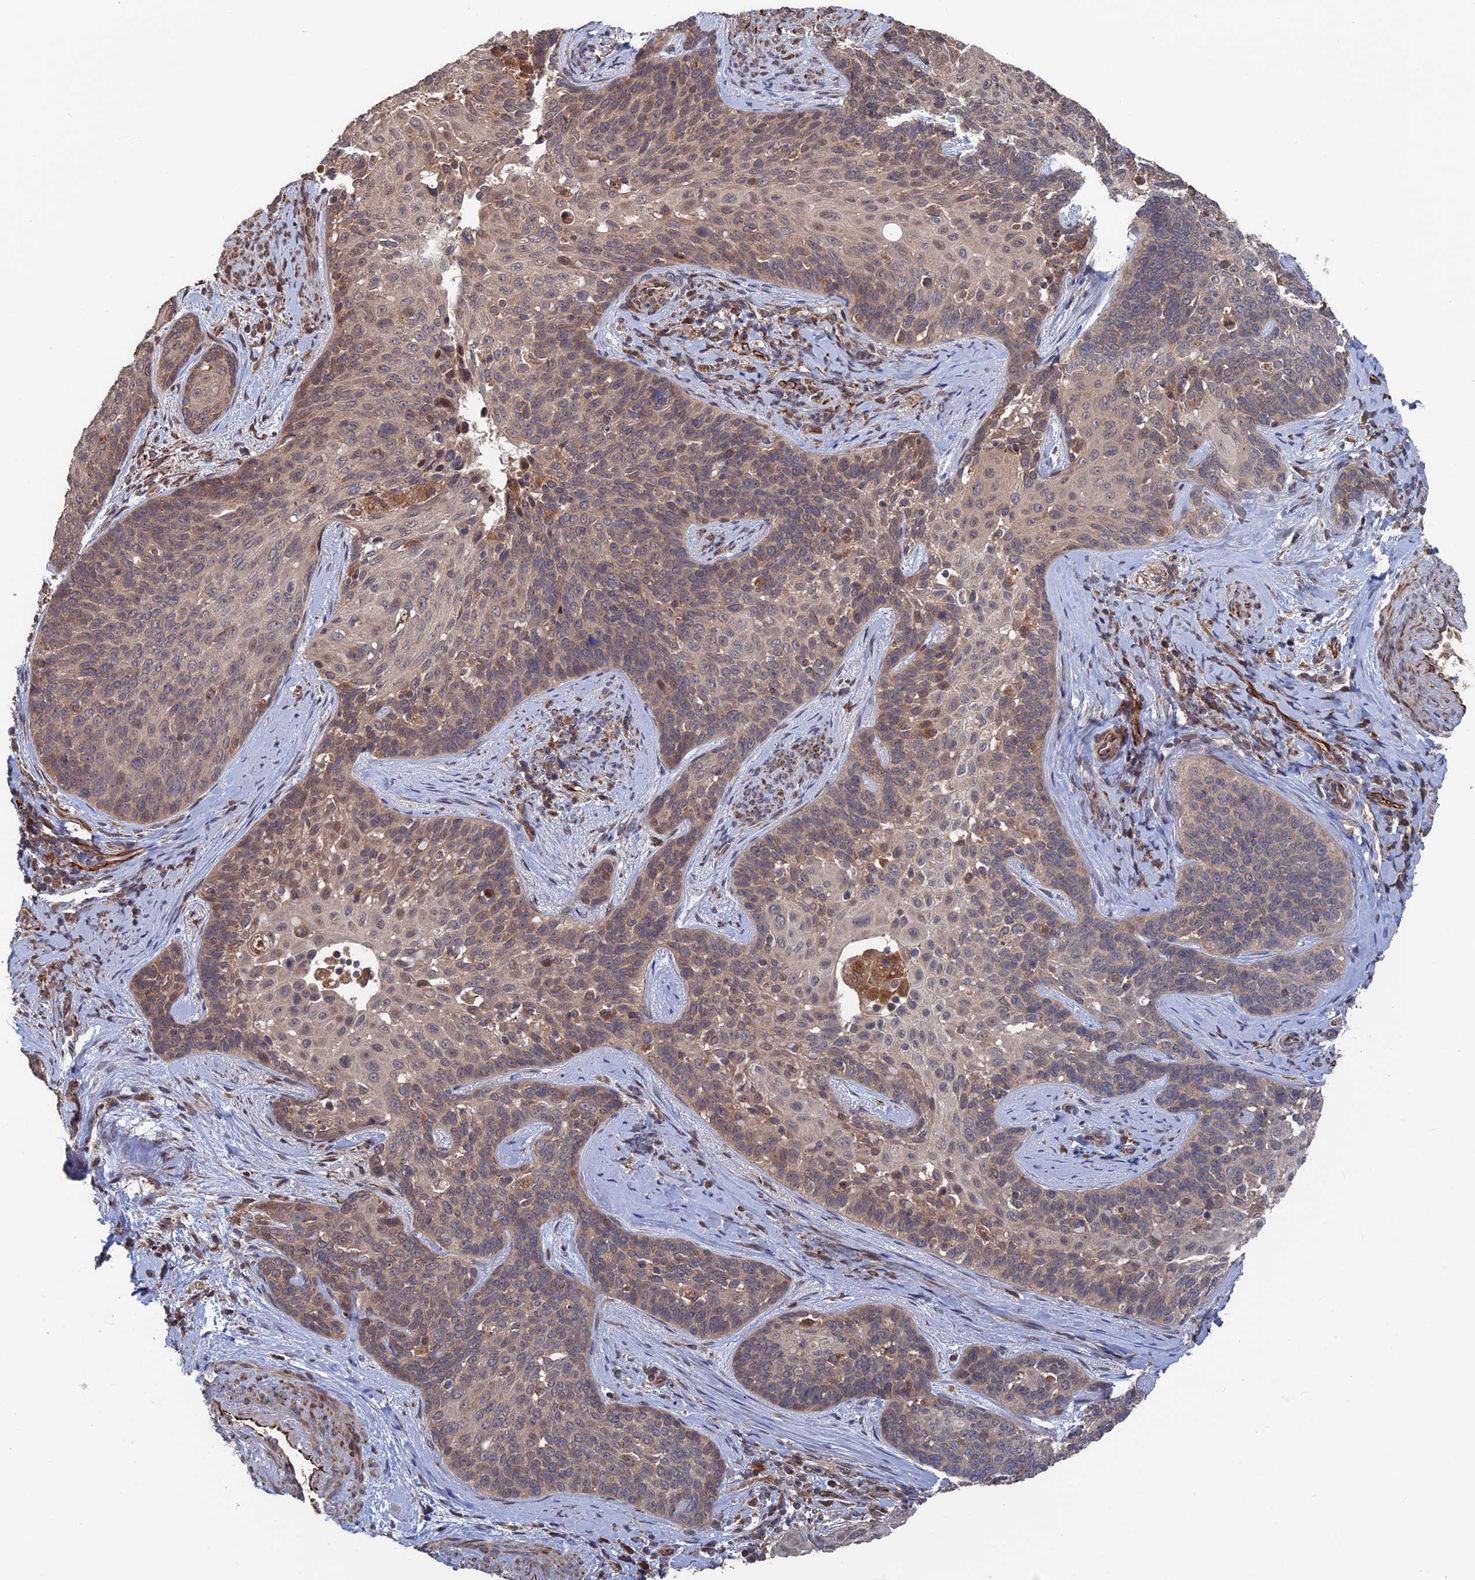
{"staining": {"intensity": "moderate", "quantity": "<25%", "location": "cytoplasmic/membranous,nuclear"}, "tissue": "cervical cancer", "cell_type": "Tumor cells", "image_type": "cancer", "snomed": [{"axis": "morphology", "description": "Squamous cell carcinoma, NOS"}, {"axis": "topography", "description": "Cervix"}], "caption": "Moderate cytoplasmic/membranous and nuclear protein staining is identified in approximately <25% of tumor cells in cervical cancer. The staining is performed using DAB (3,3'-diaminobenzidine) brown chromogen to label protein expression. The nuclei are counter-stained blue using hematoxylin.", "gene": "PLA2G15", "patient": {"sex": "female", "age": 50}}